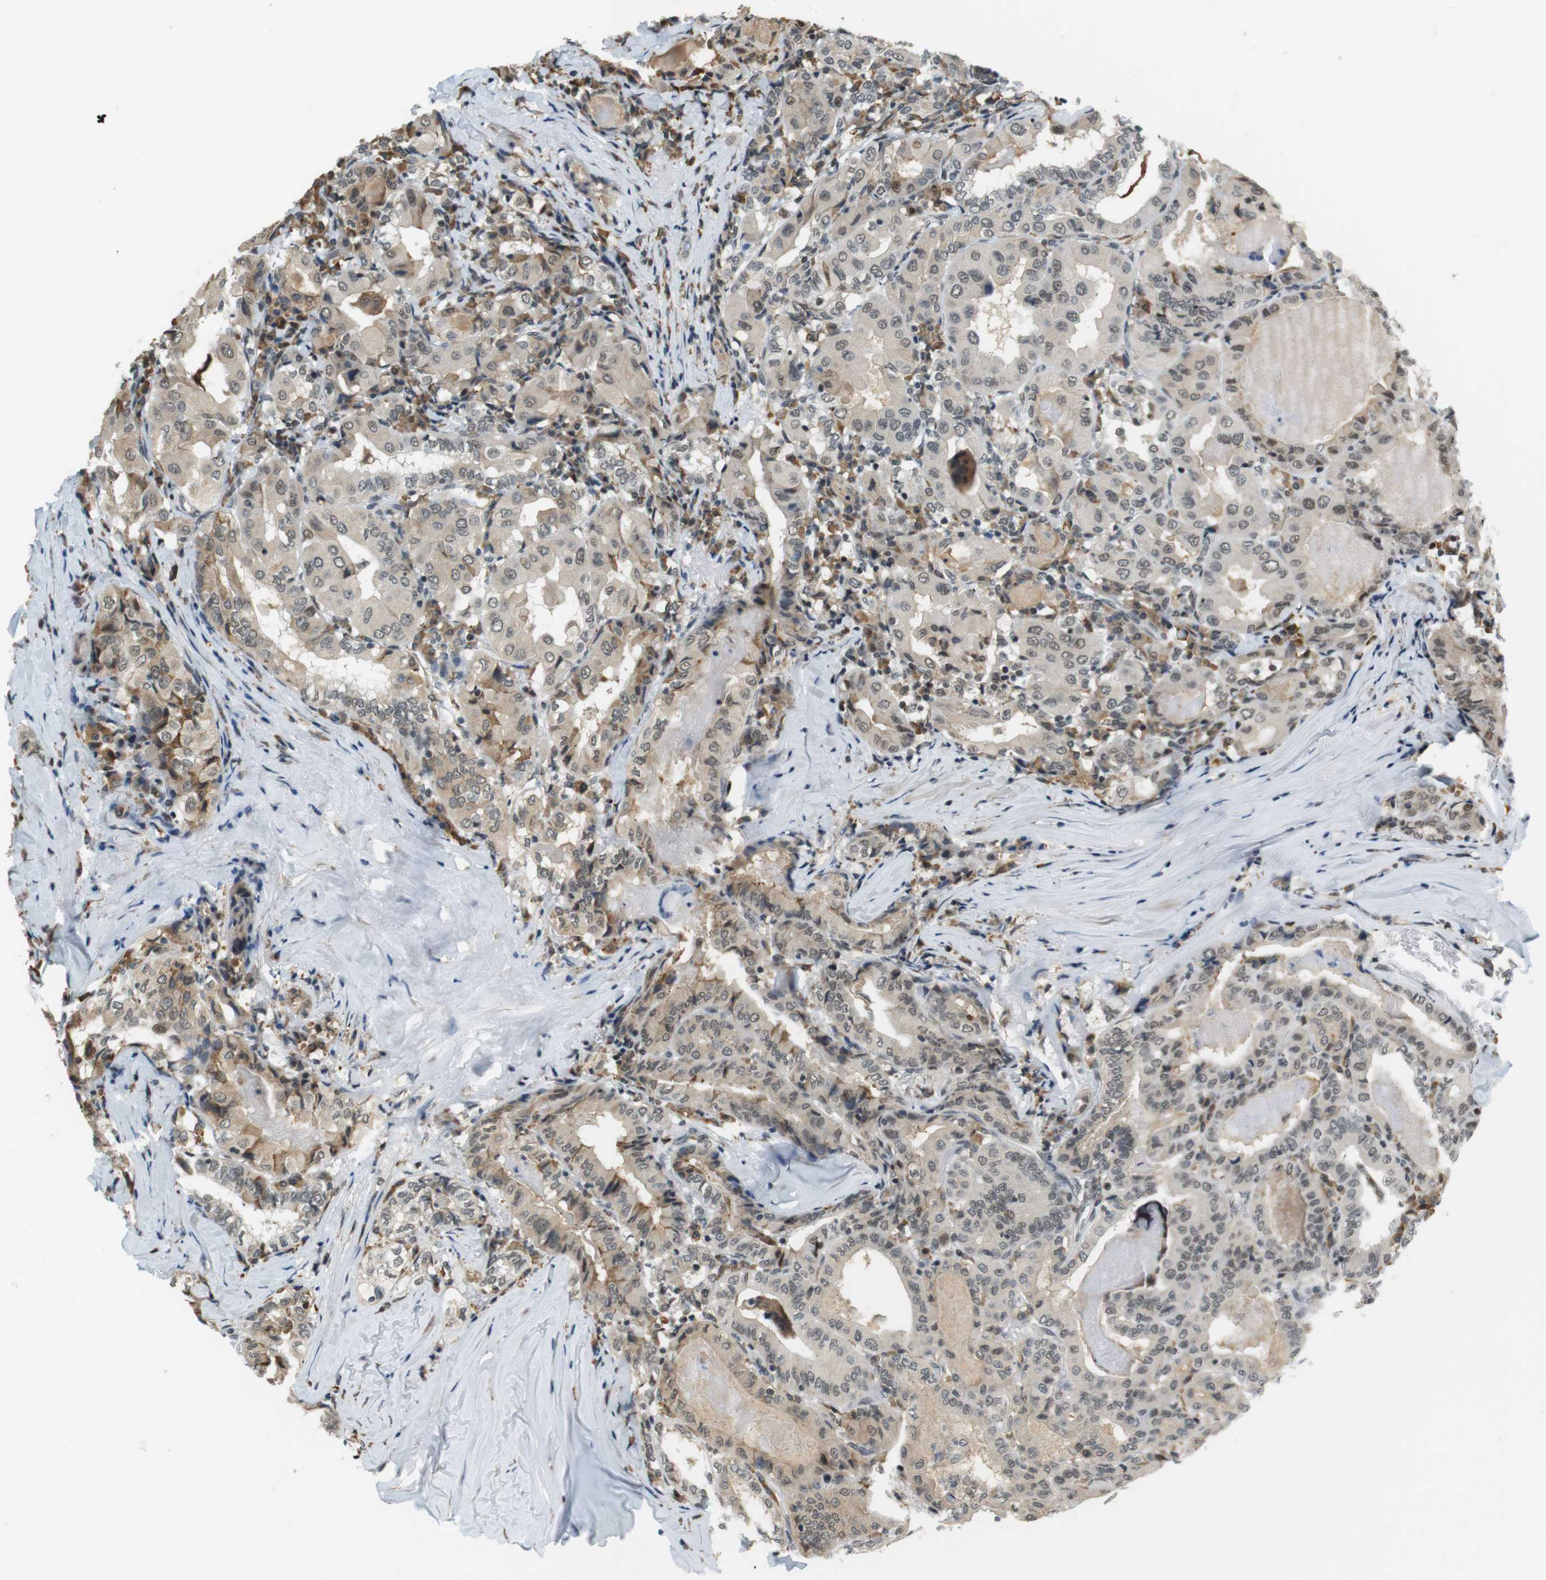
{"staining": {"intensity": "weak", "quantity": "25%-75%", "location": "nuclear"}, "tissue": "thyroid cancer", "cell_type": "Tumor cells", "image_type": "cancer", "snomed": [{"axis": "morphology", "description": "Papillary adenocarcinoma, NOS"}, {"axis": "topography", "description": "Thyroid gland"}], "caption": "Approximately 25%-75% of tumor cells in papillary adenocarcinoma (thyroid) show weak nuclear protein expression as visualized by brown immunohistochemical staining.", "gene": "RNF38", "patient": {"sex": "female", "age": 42}}